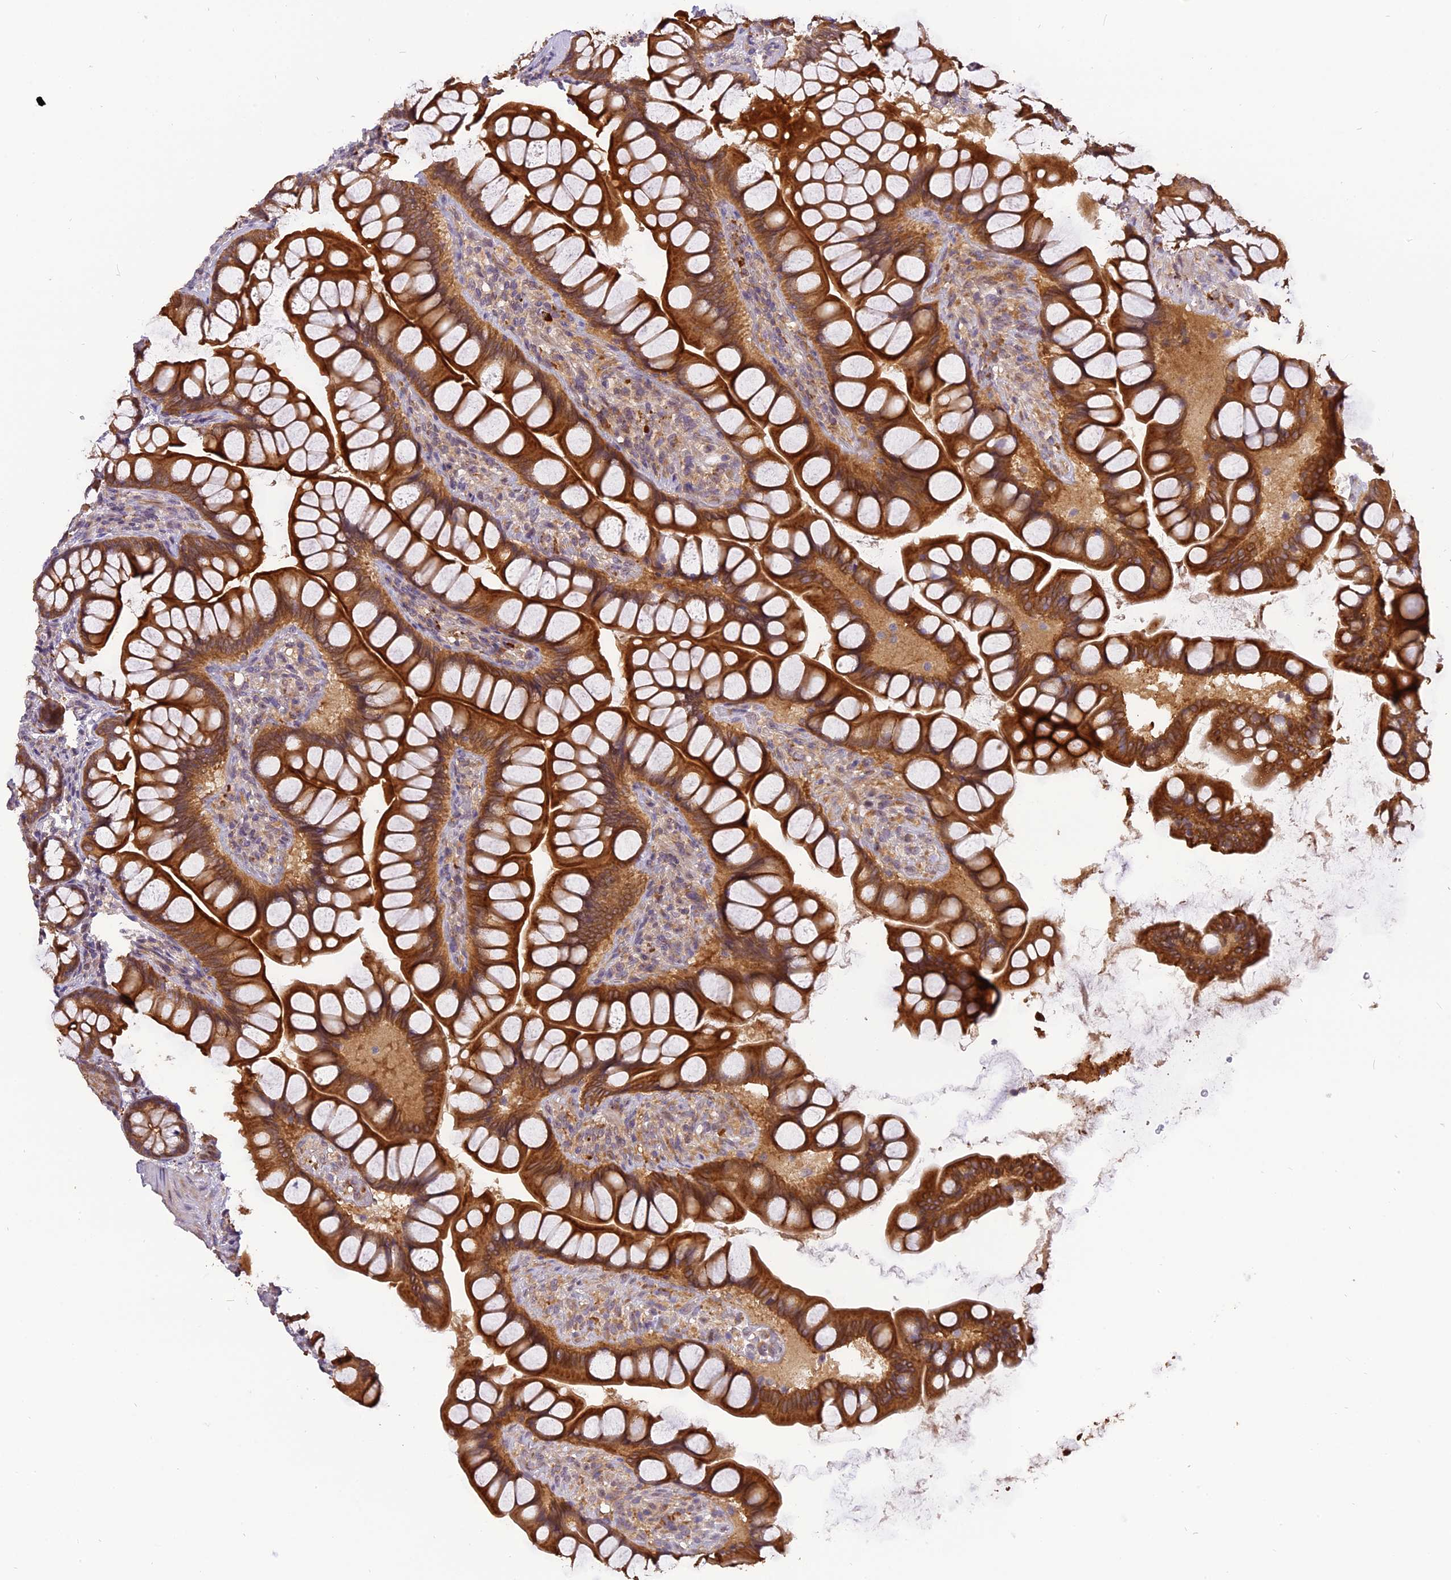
{"staining": {"intensity": "strong", "quantity": ">75%", "location": "cytoplasmic/membranous"}, "tissue": "small intestine", "cell_type": "Glandular cells", "image_type": "normal", "snomed": [{"axis": "morphology", "description": "Normal tissue, NOS"}, {"axis": "topography", "description": "Small intestine"}], "caption": "Strong cytoplasmic/membranous protein positivity is identified in about >75% of glandular cells in small intestine.", "gene": "FNIP2", "patient": {"sex": "male", "age": 70}}